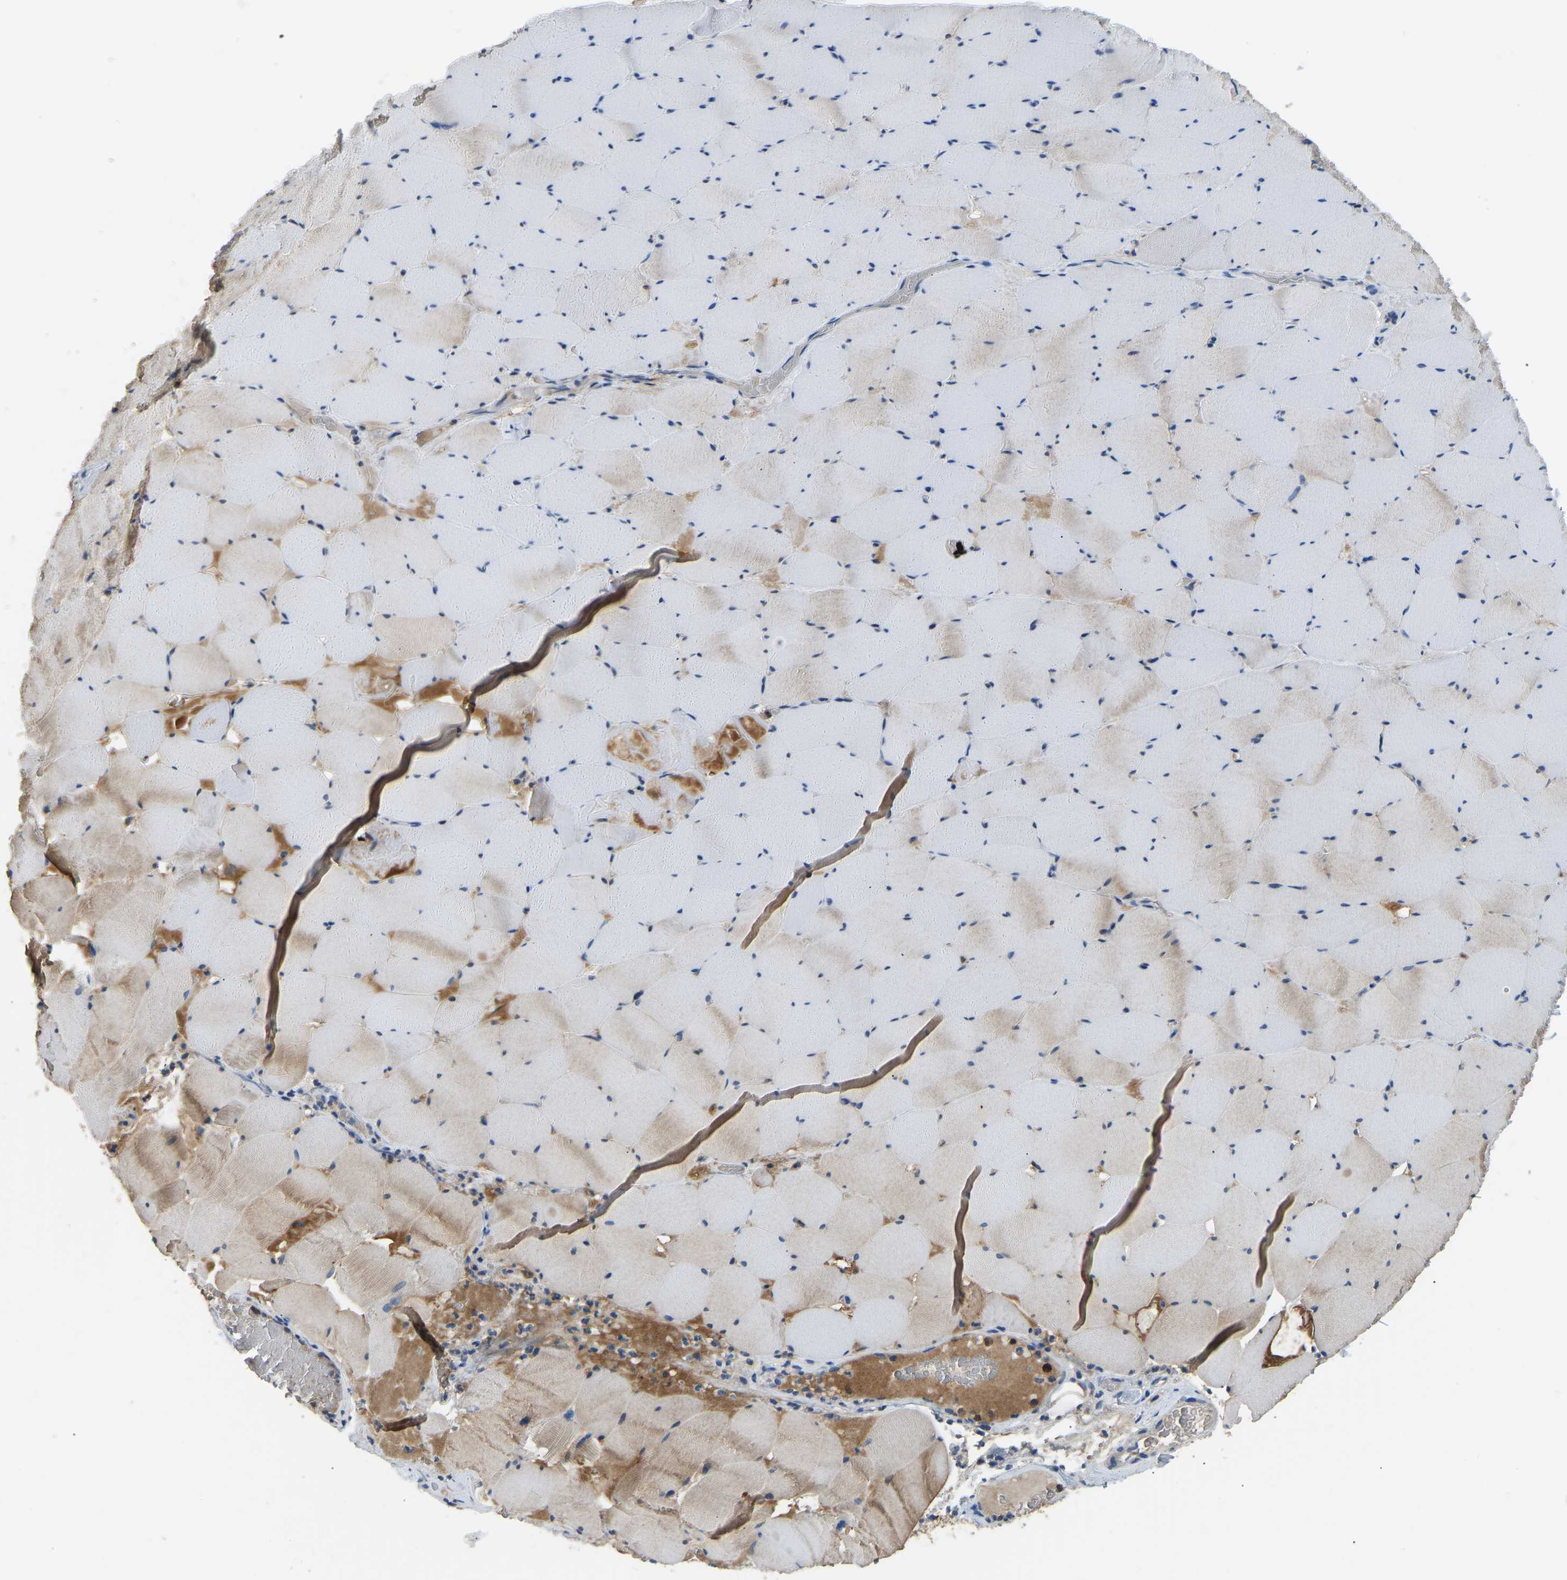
{"staining": {"intensity": "weak", "quantity": "25%-75%", "location": "cytoplasmic/membranous"}, "tissue": "skeletal muscle", "cell_type": "Myocytes", "image_type": "normal", "snomed": [{"axis": "morphology", "description": "Normal tissue, NOS"}, {"axis": "topography", "description": "Skeletal muscle"}], "caption": "This micrograph demonstrates IHC staining of unremarkable human skeletal muscle, with low weak cytoplasmic/membranous expression in approximately 25%-75% of myocytes.", "gene": "RBP1", "patient": {"sex": "male", "age": 62}}